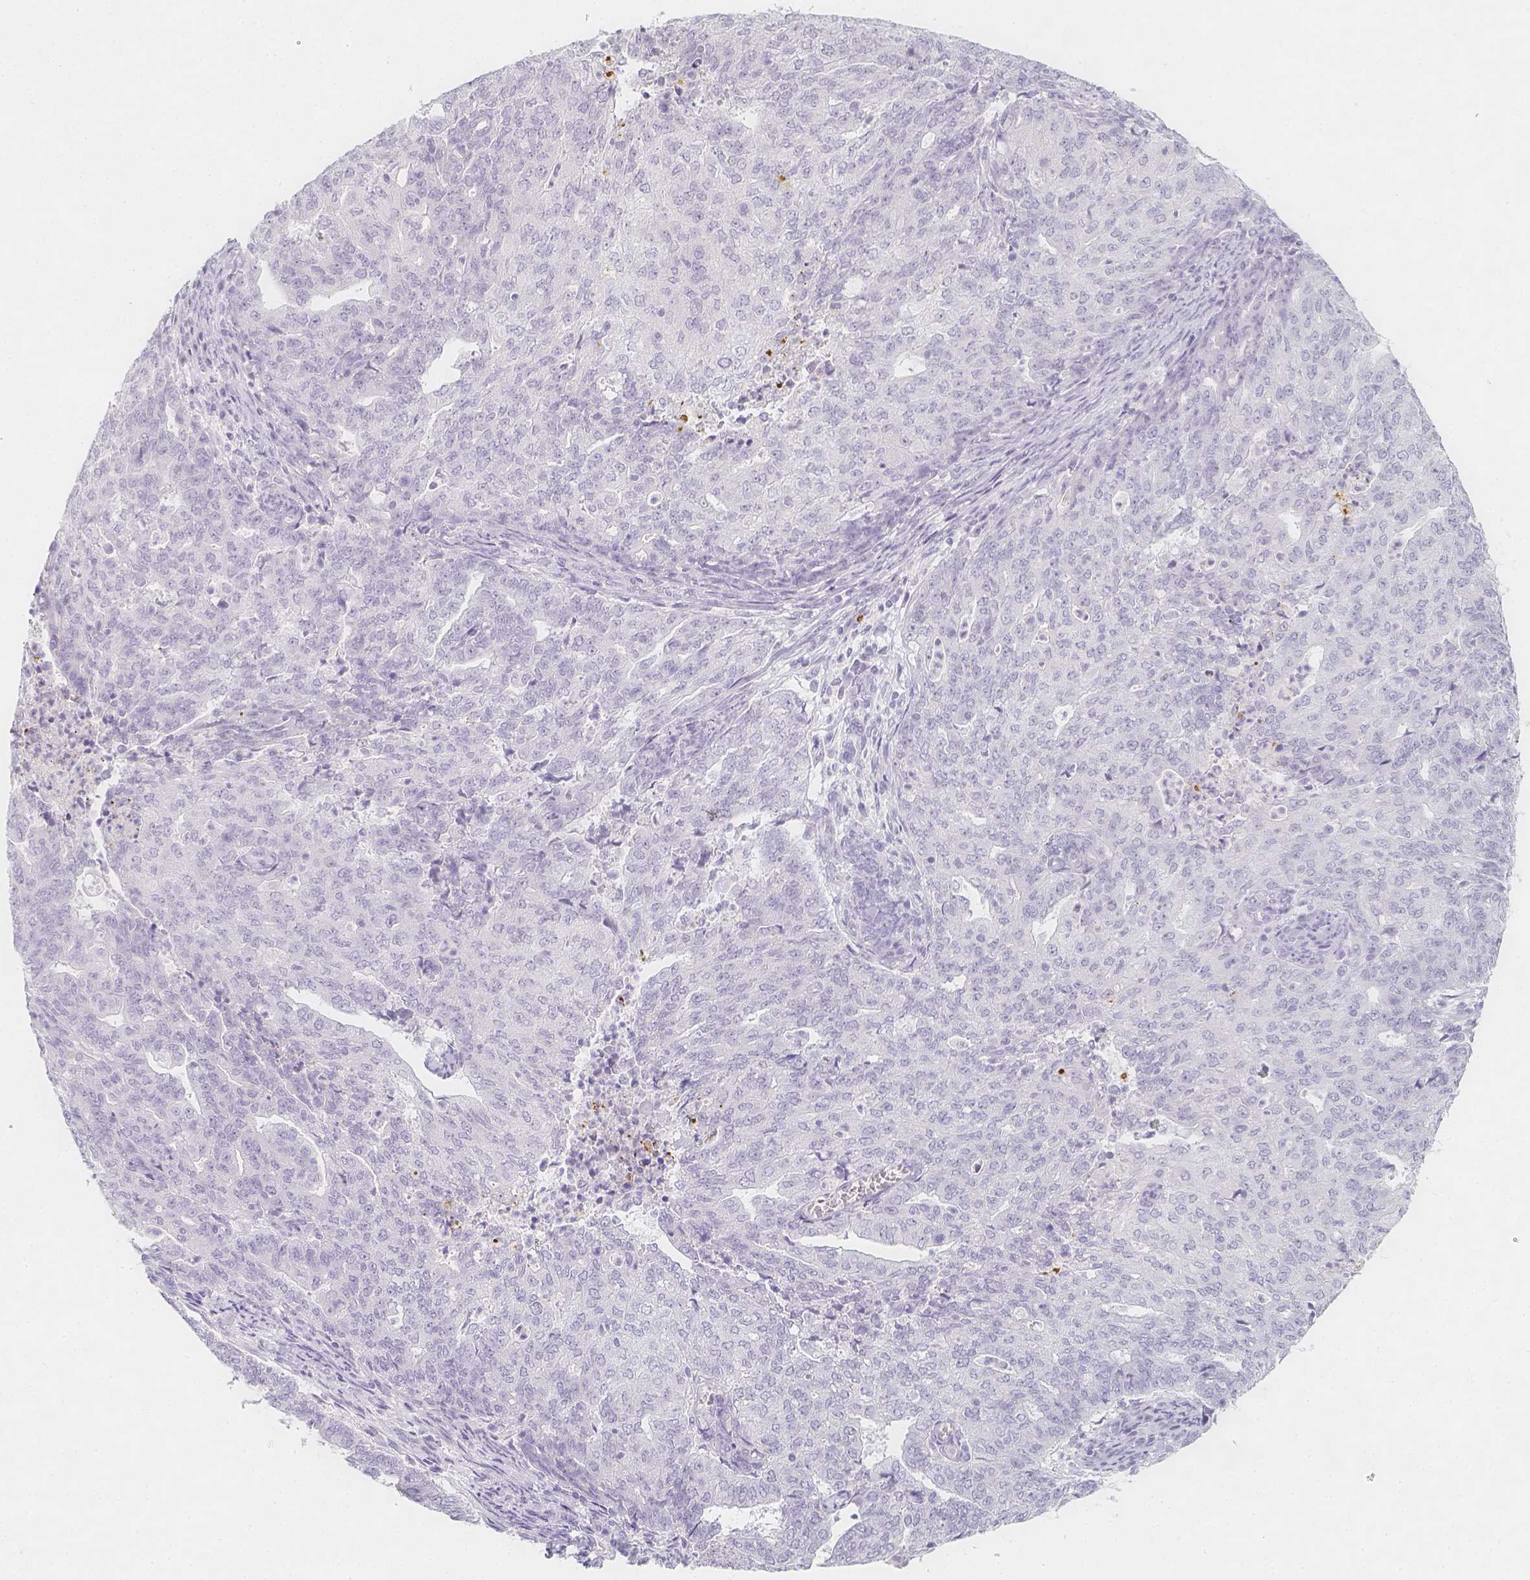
{"staining": {"intensity": "negative", "quantity": "none", "location": "none"}, "tissue": "endometrial cancer", "cell_type": "Tumor cells", "image_type": "cancer", "snomed": [{"axis": "morphology", "description": "Adenocarcinoma, NOS"}, {"axis": "topography", "description": "Endometrium"}], "caption": "Tumor cells are negative for protein expression in human adenocarcinoma (endometrial).", "gene": "SLC18A1", "patient": {"sex": "female", "age": 82}}